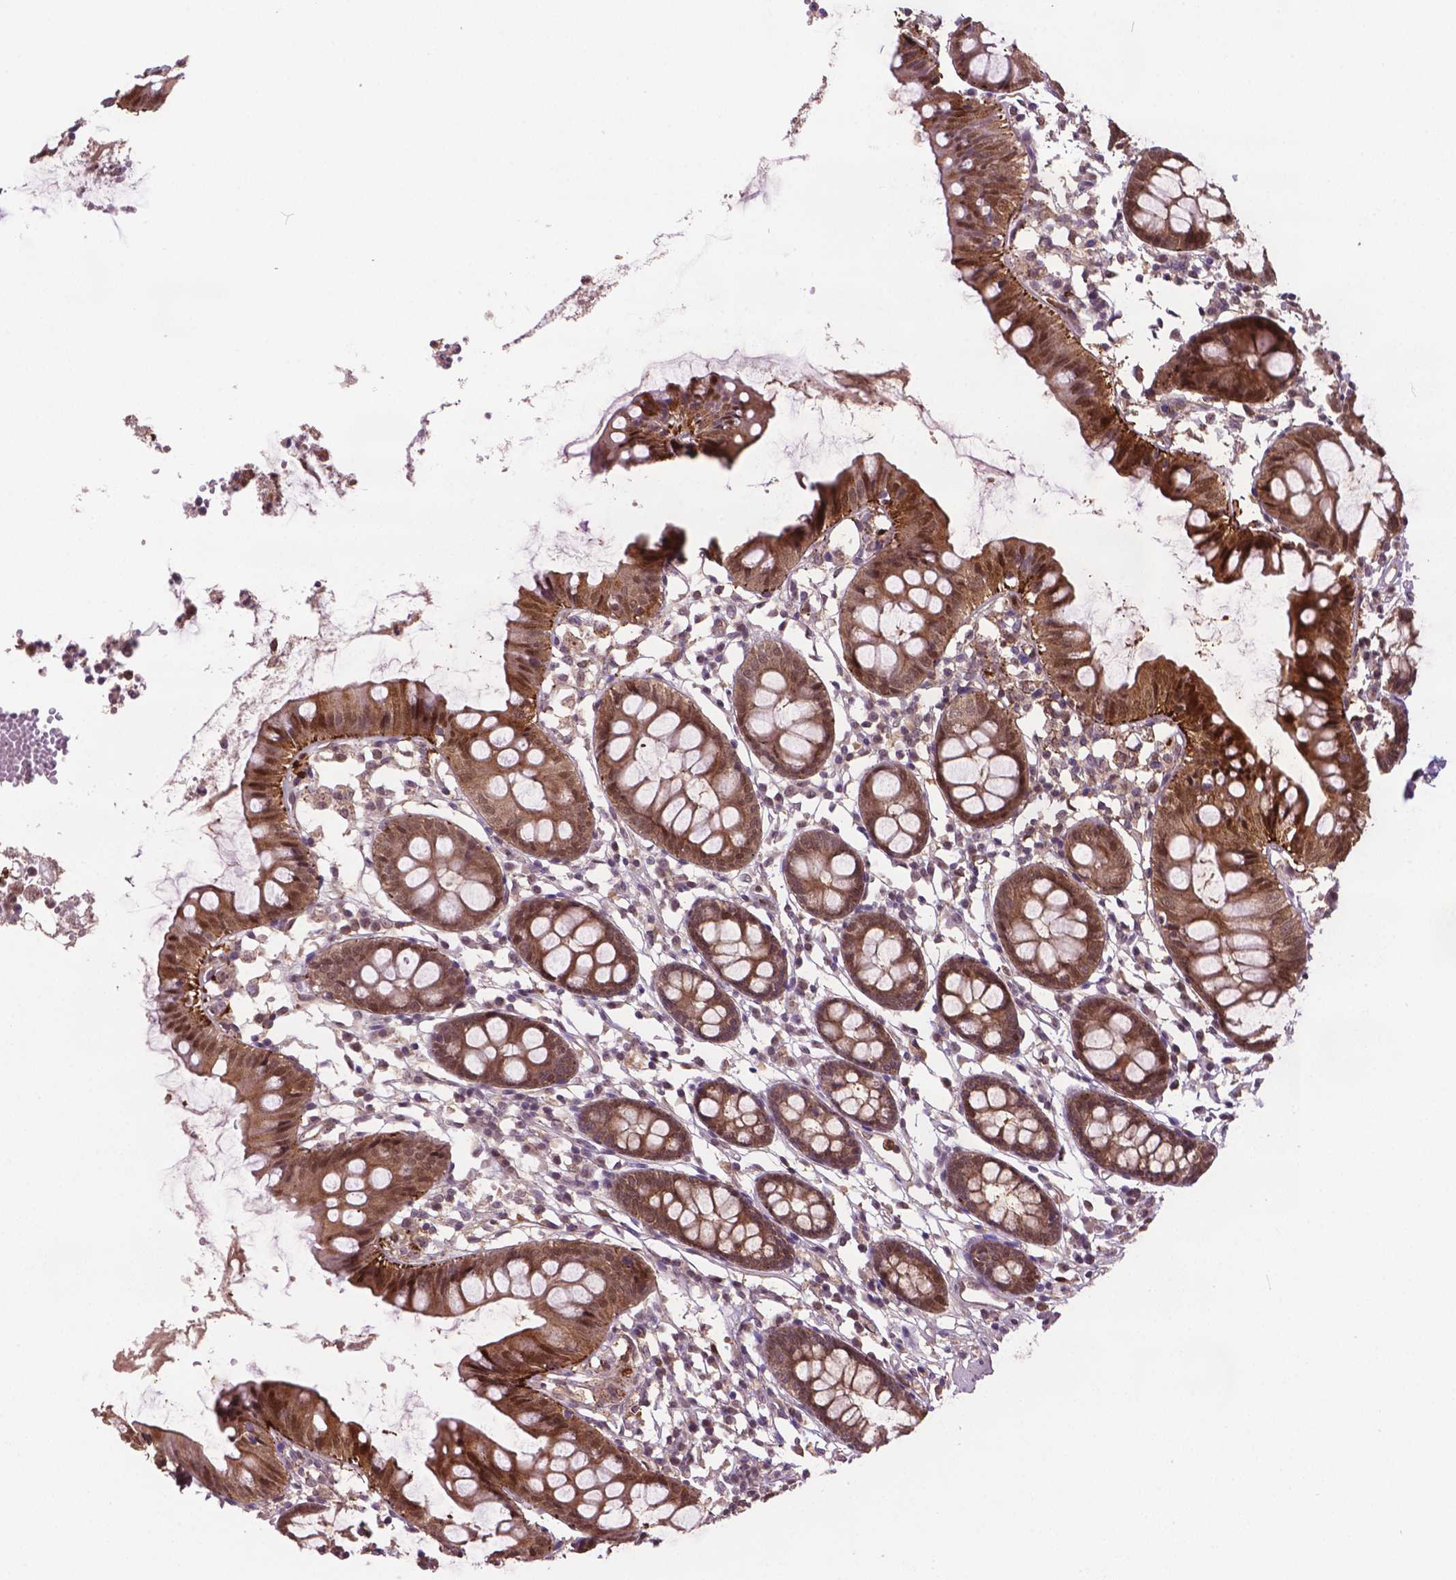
{"staining": {"intensity": "weak", "quantity": ">75%", "location": "cytoplasmic/membranous"}, "tissue": "colon", "cell_type": "Endothelial cells", "image_type": "normal", "snomed": [{"axis": "morphology", "description": "Normal tissue, NOS"}, {"axis": "topography", "description": "Colon"}], "caption": "Colon stained with DAB (3,3'-diaminobenzidine) immunohistochemistry (IHC) shows low levels of weak cytoplasmic/membranous expression in approximately >75% of endothelial cells. The staining was performed using DAB (3,3'-diaminobenzidine), with brown indicating positive protein expression. Nuclei are stained blue with hematoxylin.", "gene": "PLIN3", "patient": {"sex": "female", "age": 84}}